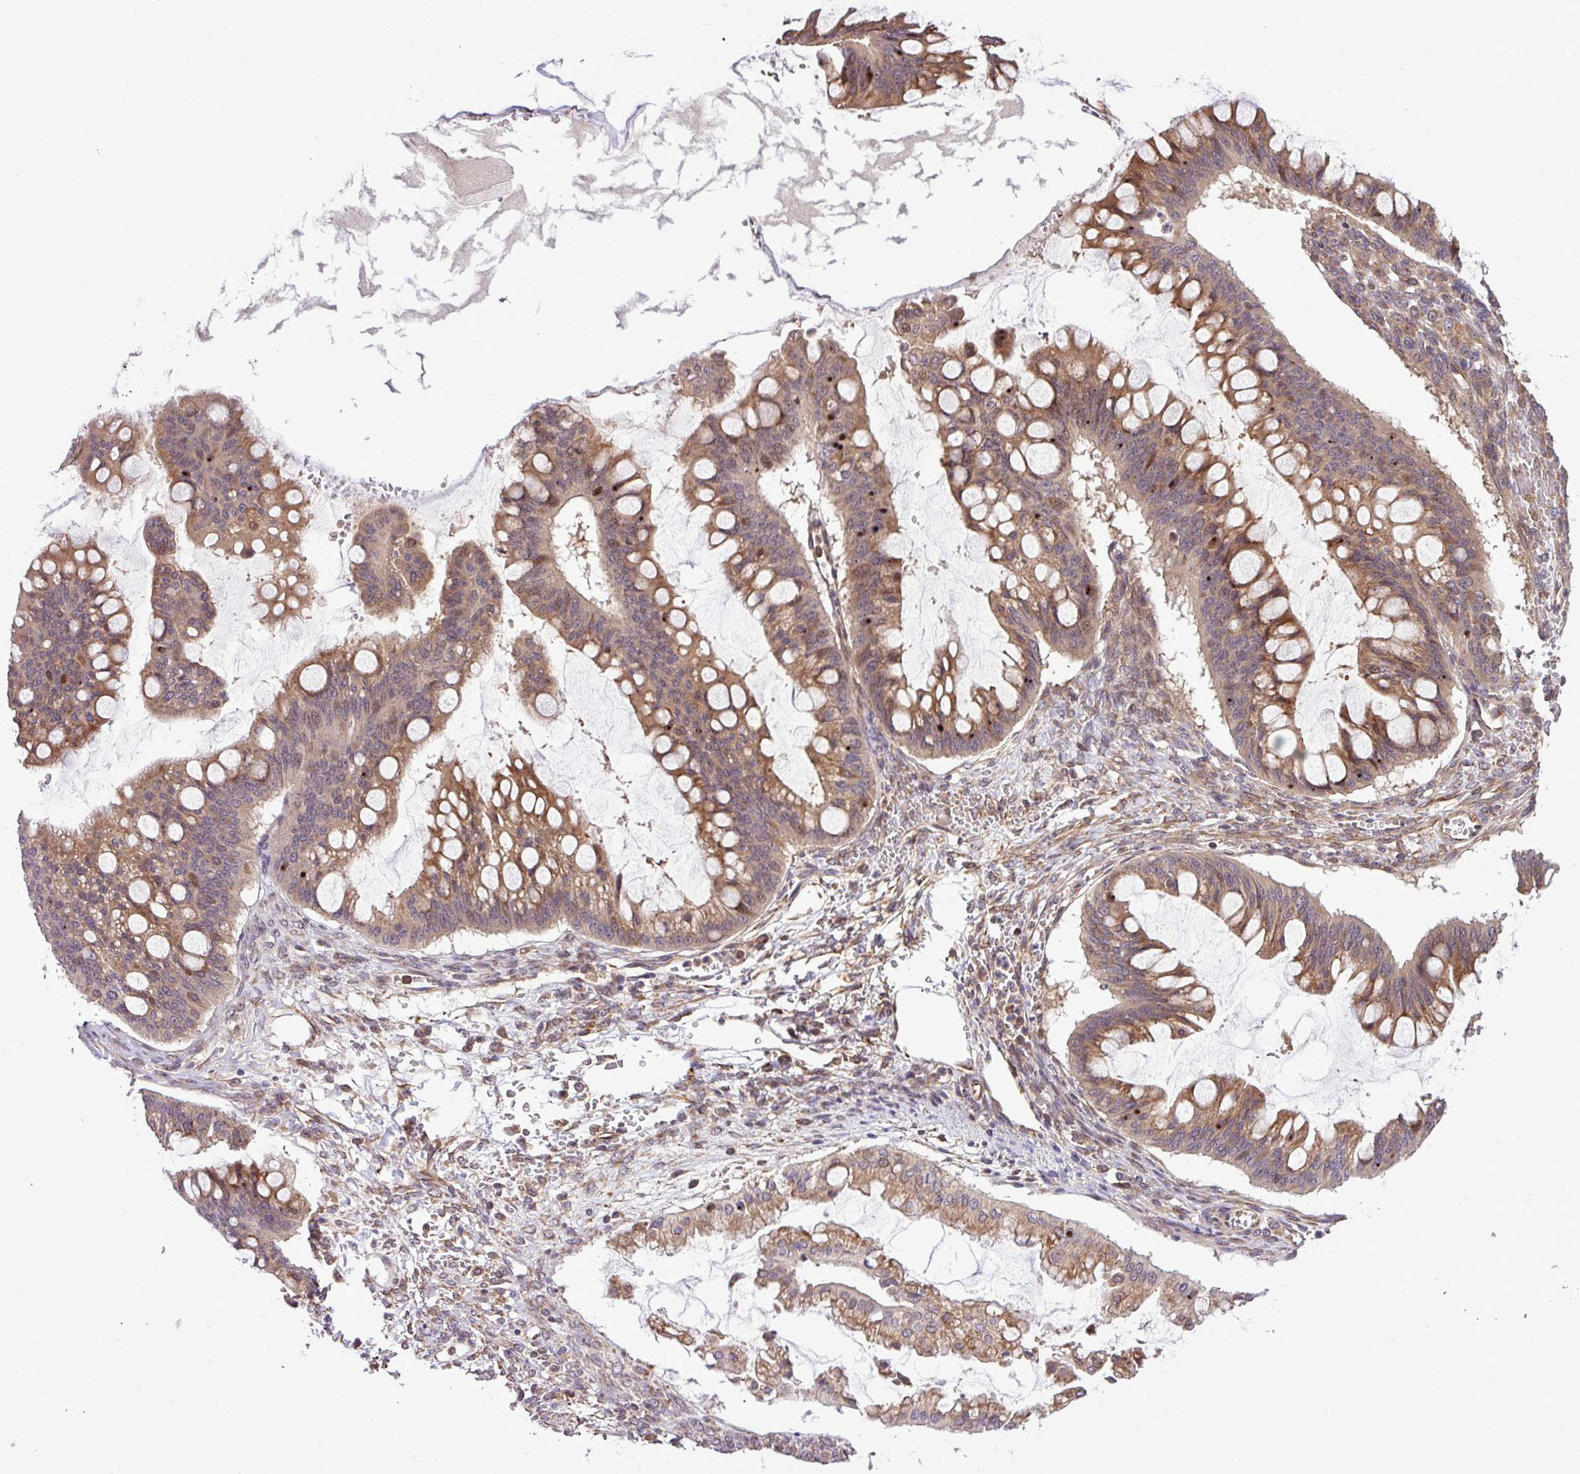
{"staining": {"intensity": "moderate", "quantity": ">75%", "location": "cytoplasmic/membranous"}, "tissue": "ovarian cancer", "cell_type": "Tumor cells", "image_type": "cancer", "snomed": [{"axis": "morphology", "description": "Cystadenocarcinoma, mucinous, NOS"}, {"axis": "topography", "description": "Ovary"}], "caption": "The immunohistochemical stain labels moderate cytoplasmic/membranous expression in tumor cells of ovarian cancer tissue.", "gene": "DLGAP4", "patient": {"sex": "female", "age": 73}}